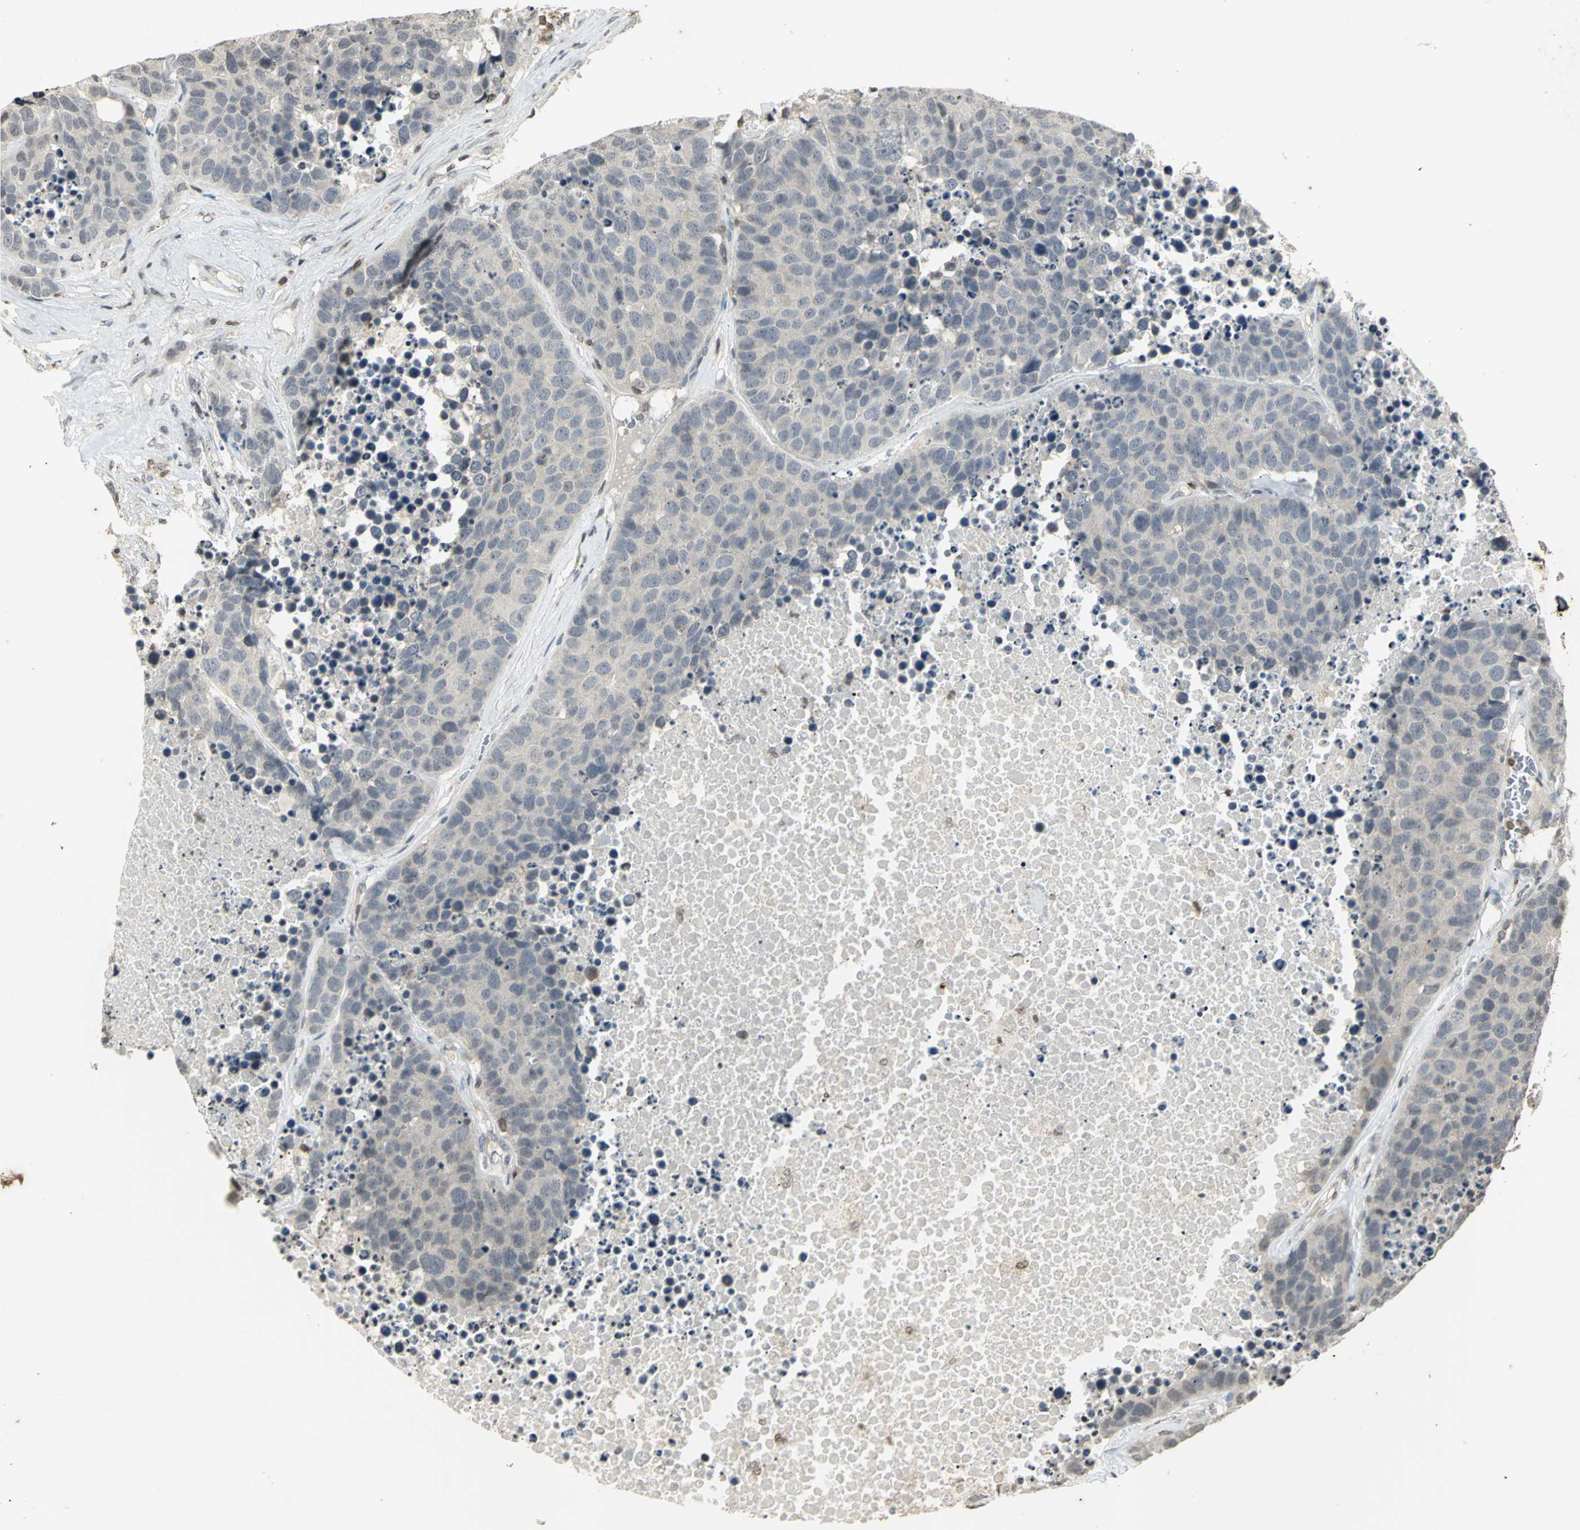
{"staining": {"intensity": "negative", "quantity": "none", "location": "none"}, "tissue": "carcinoid", "cell_type": "Tumor cells", "image_type": "cancer", "snomed": [{"axis": "morphology", "description": "Carcinoid, malignant, NOS"}, {"axis": "topography", "description": "Lung"}], "caption": "The IHC photomicrograph has no significant positivity in tumor cells of malignant carcinoid tissue.", "gene": "IL16", "patient": {"sex": "male", "age": 60}}